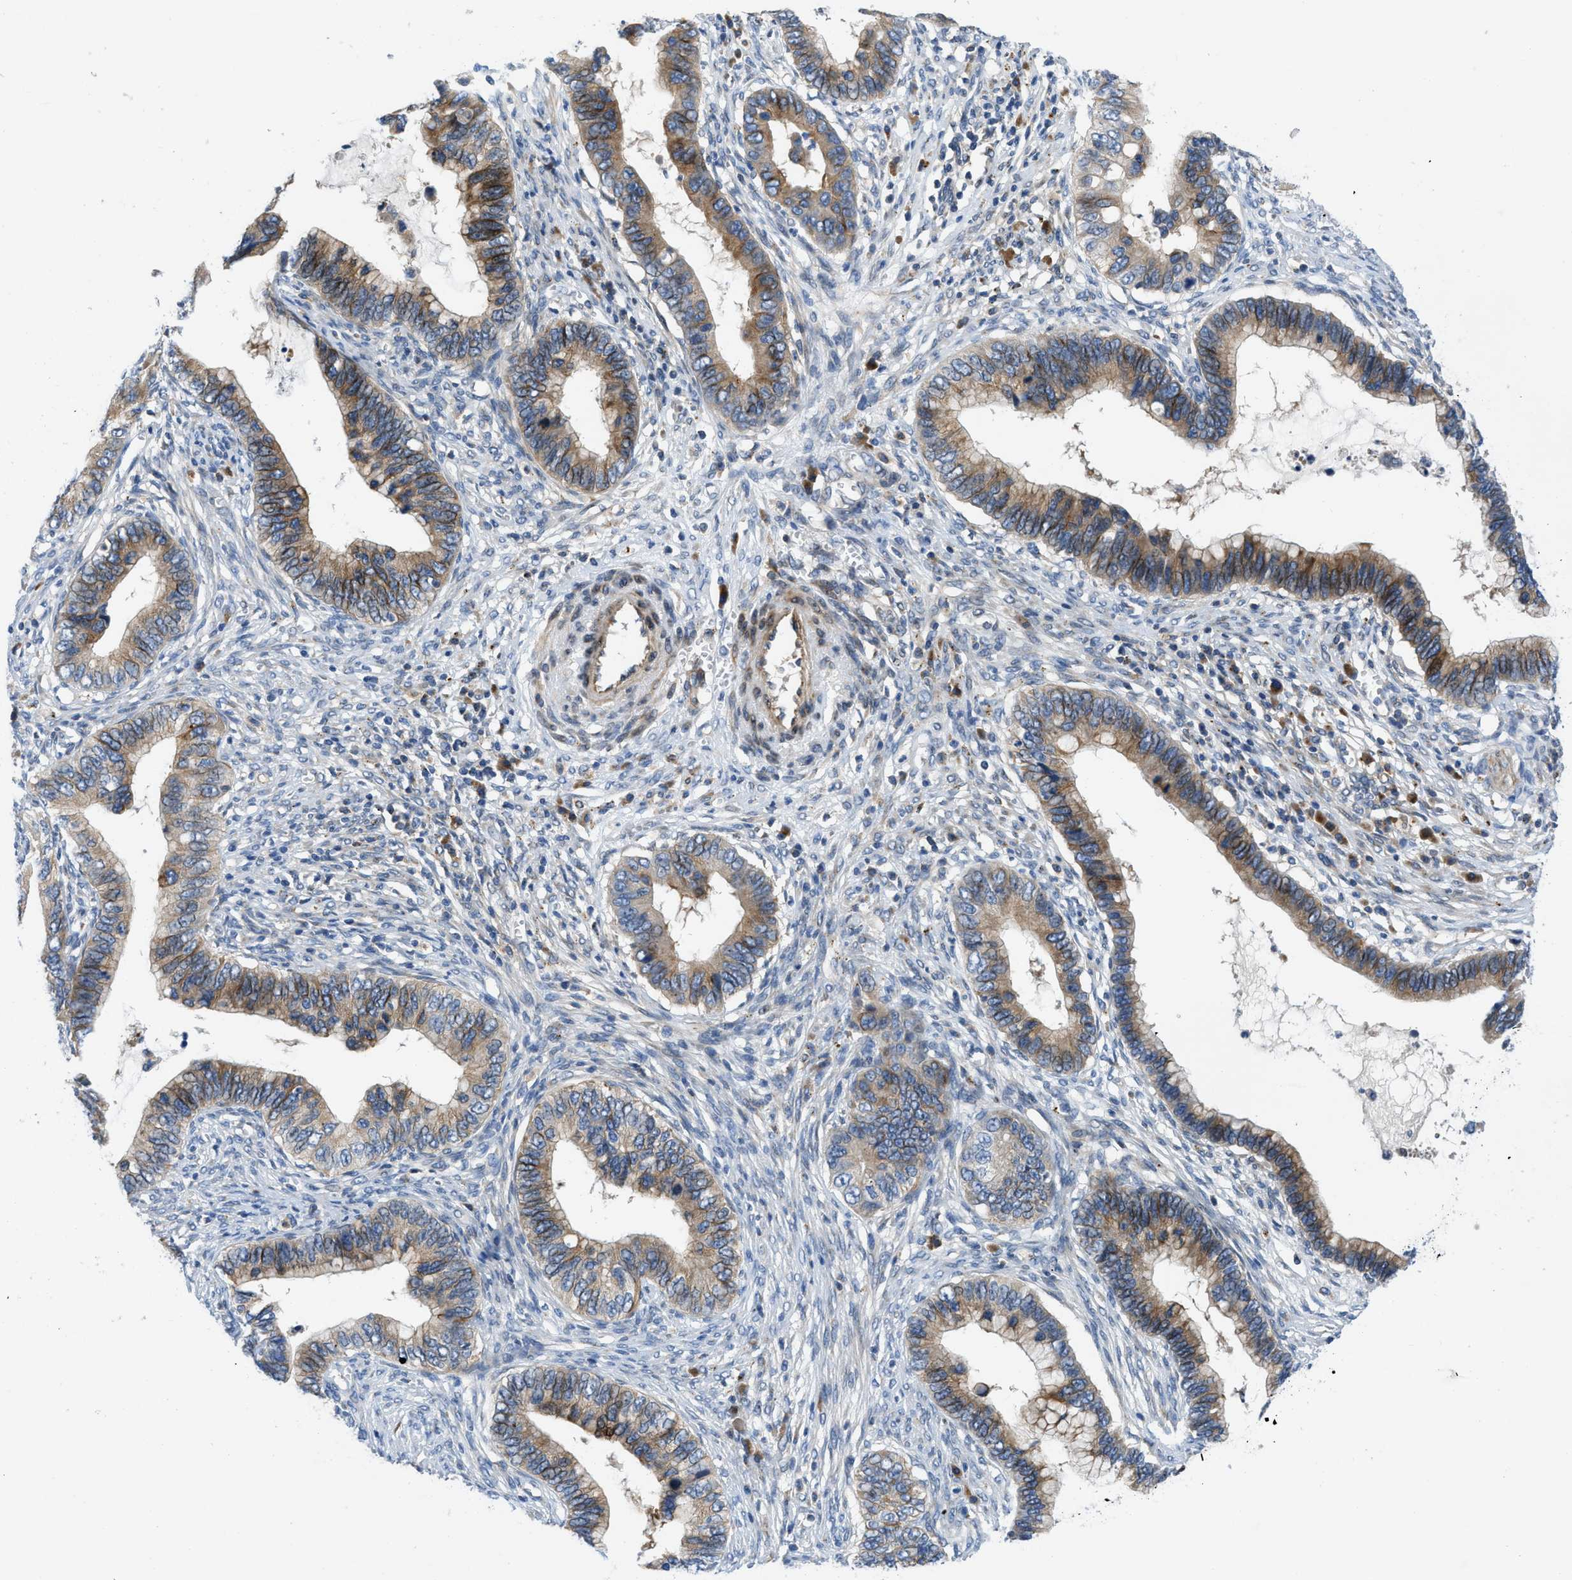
{"staining": {"intensity": "moderate", "quantity": ">75%", "location": "cytoplasmic/membranous"}, "tissue": "cervical cancer", "cell_type": "Tumor cells", "image_type": "cancer", "snomed": [{"axis": "morphology", "description": "Adenocarcinoma, NOS"}, {"axis": "topography", "description": "Cervix"}], "caption": "Tumor cells display medium levels of moderate cytoplasmic/membranous staining in approximately >75% of cells in human cervical cancer.", "gene": "TMEM248", "patient": {"sex": "female", "age": 44}}